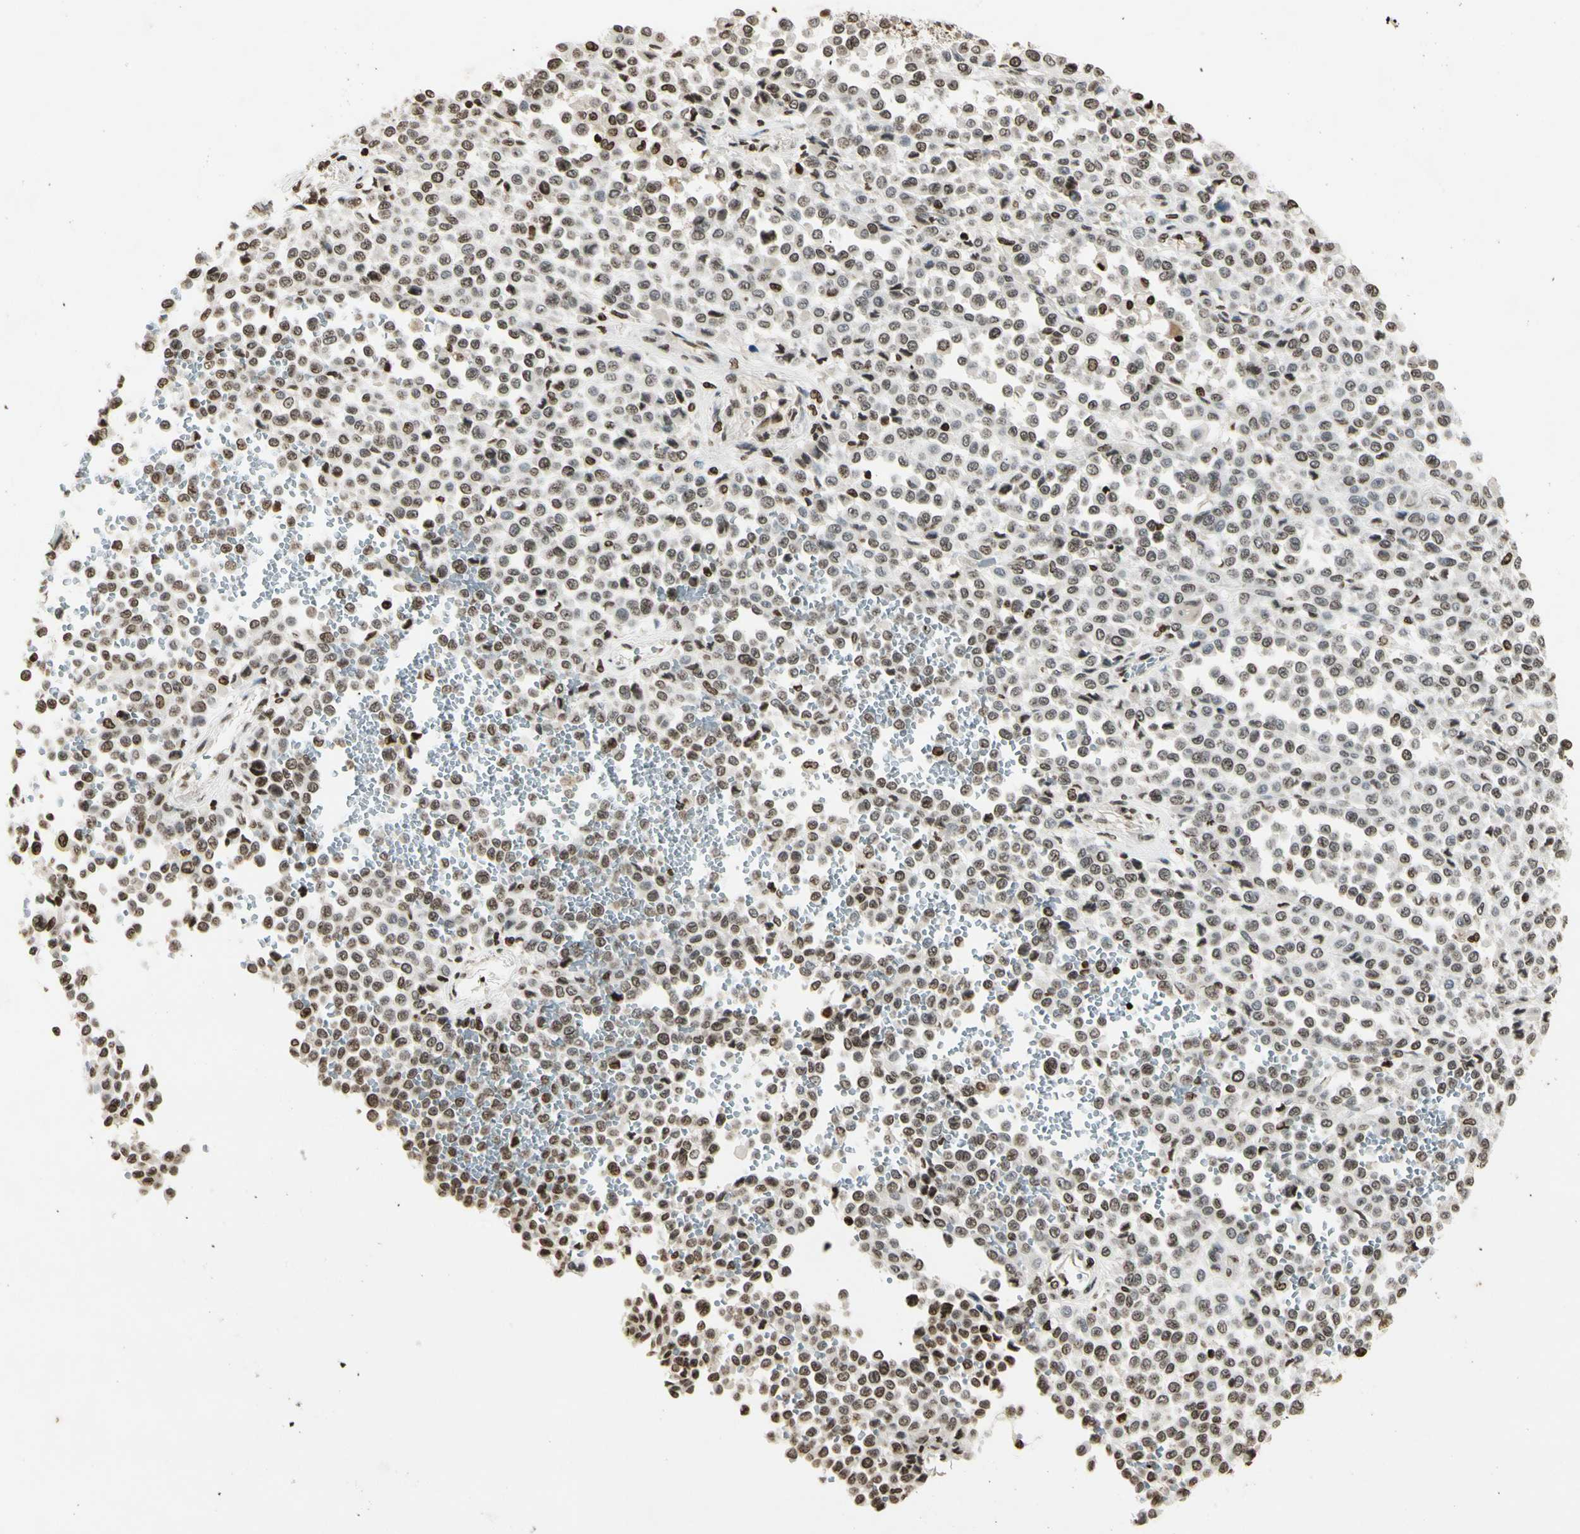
{"staining": {"intensity": "weak", "quantity": ">75%", "location": "nuclear"}, "tissue": "melanoma", "cell_type": "Tumor cells", "image_type": "cancer", "snomed": [{"axis": "morphology", "description": "Malignant melanoma, Metastatic site"}, {"axis": "topography", "description": "Pancreas"}], "caption": "This is an image of immunohistochemistry (IHC) staining of melanoma, which shows weak expression in the nuclear of tumor cells.", "gene": "RORA", "patient": {"sex": "female", "age": 30}}